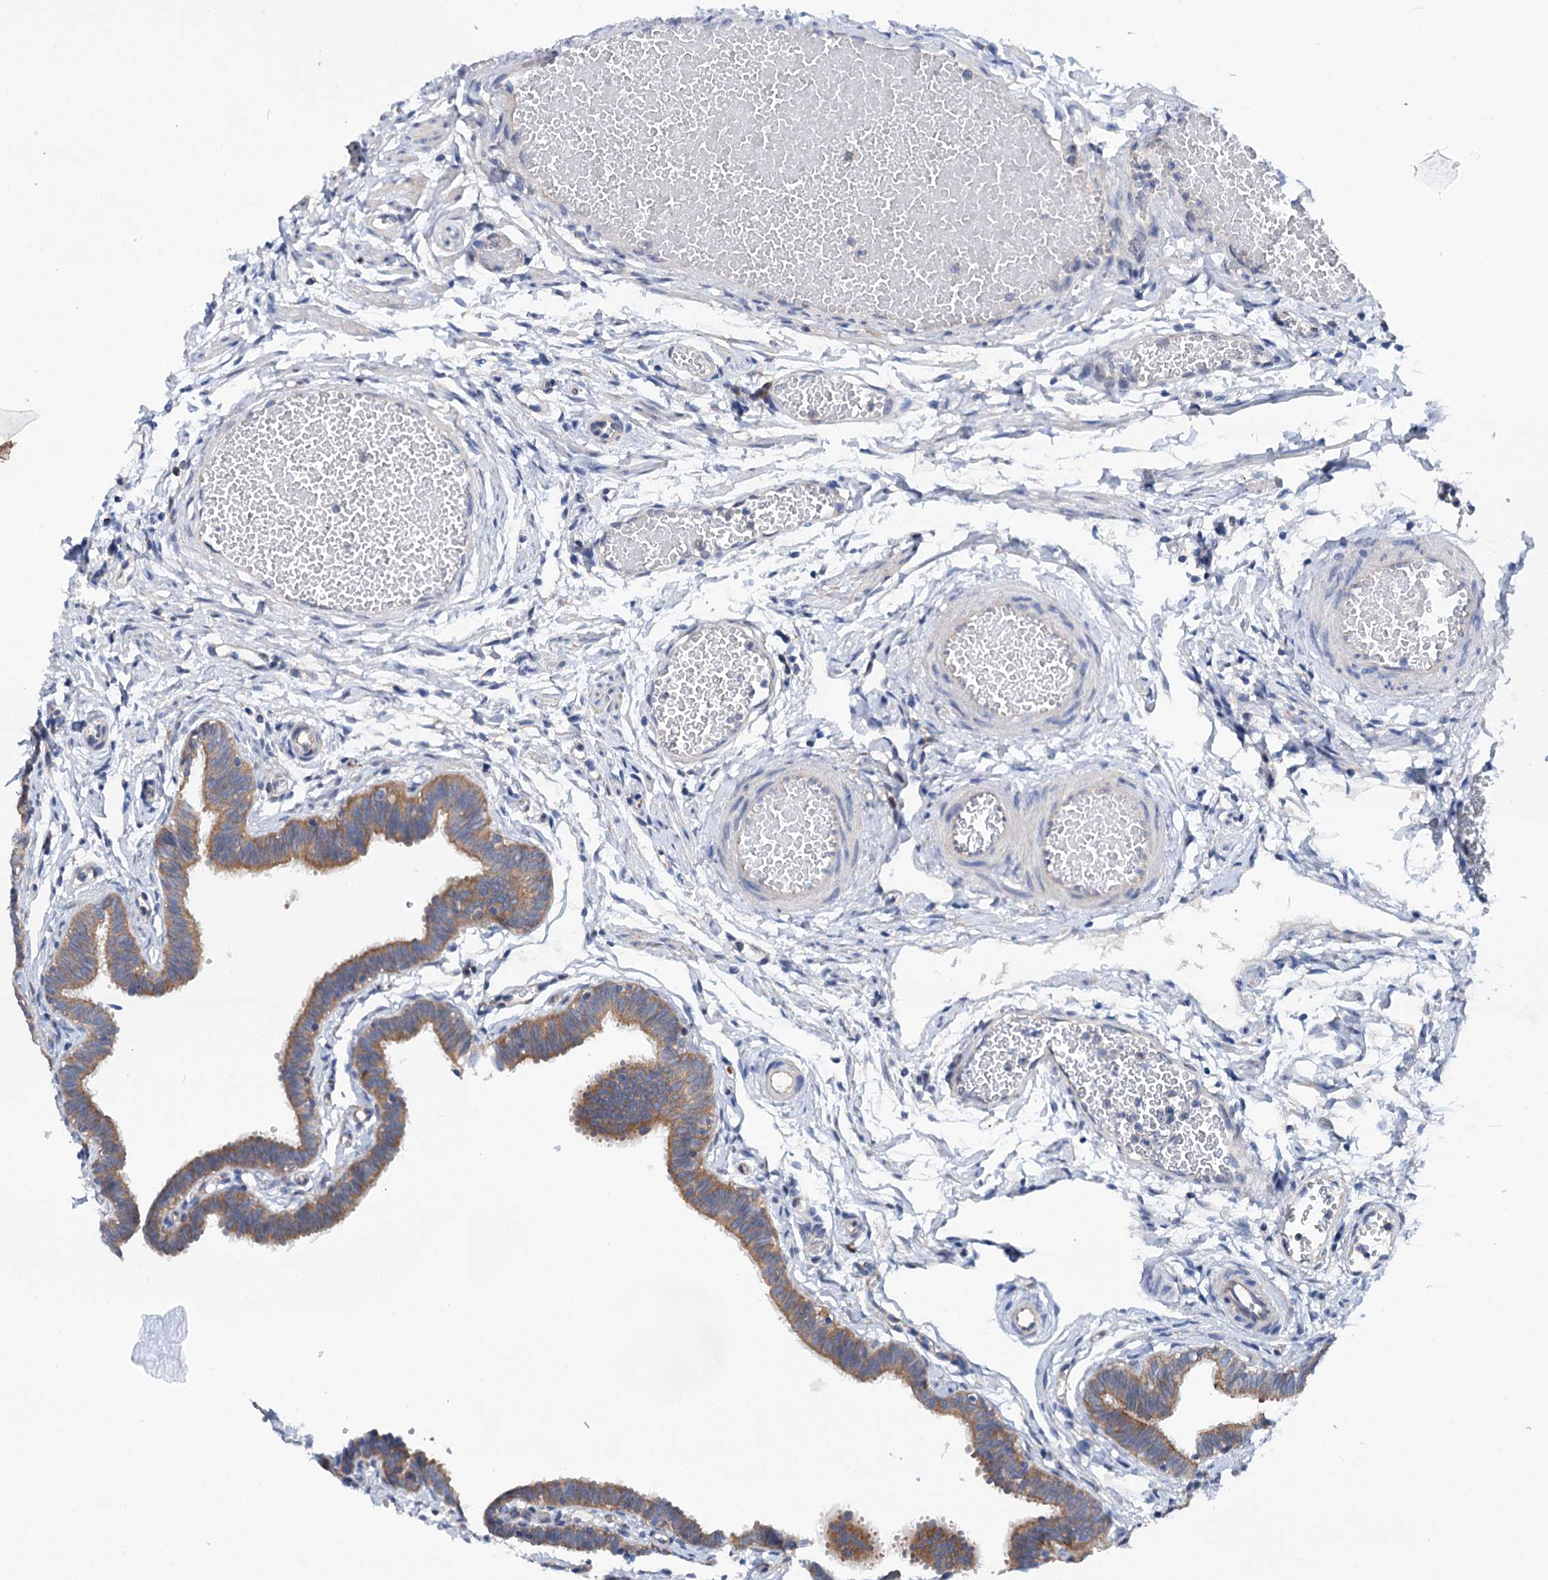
{"staining": {"intensity": "moderate", "quantity": "25%-75%", "location": "cytoplasmic/membranous"}, "tissue": "fallopian tube", "cell_type": "Glandular cells", "image_type": "normal", "snomed": [{"axis": "morphology", "description": "Normal tissue, NOS"}, {"axis": "topography", "description": "Fallopian tube"}, {"axis": "topography", "description": "Ovary"}], "caption": "DAB immunohistochemical staining of unremarkable fallopian tube demonstrates moderate cytoplasmic/membranous protein expression in approximately 25%-75% of glandular cells.", "gene": "TRIM55", "patient": {"sex": "female", "age": 23}}